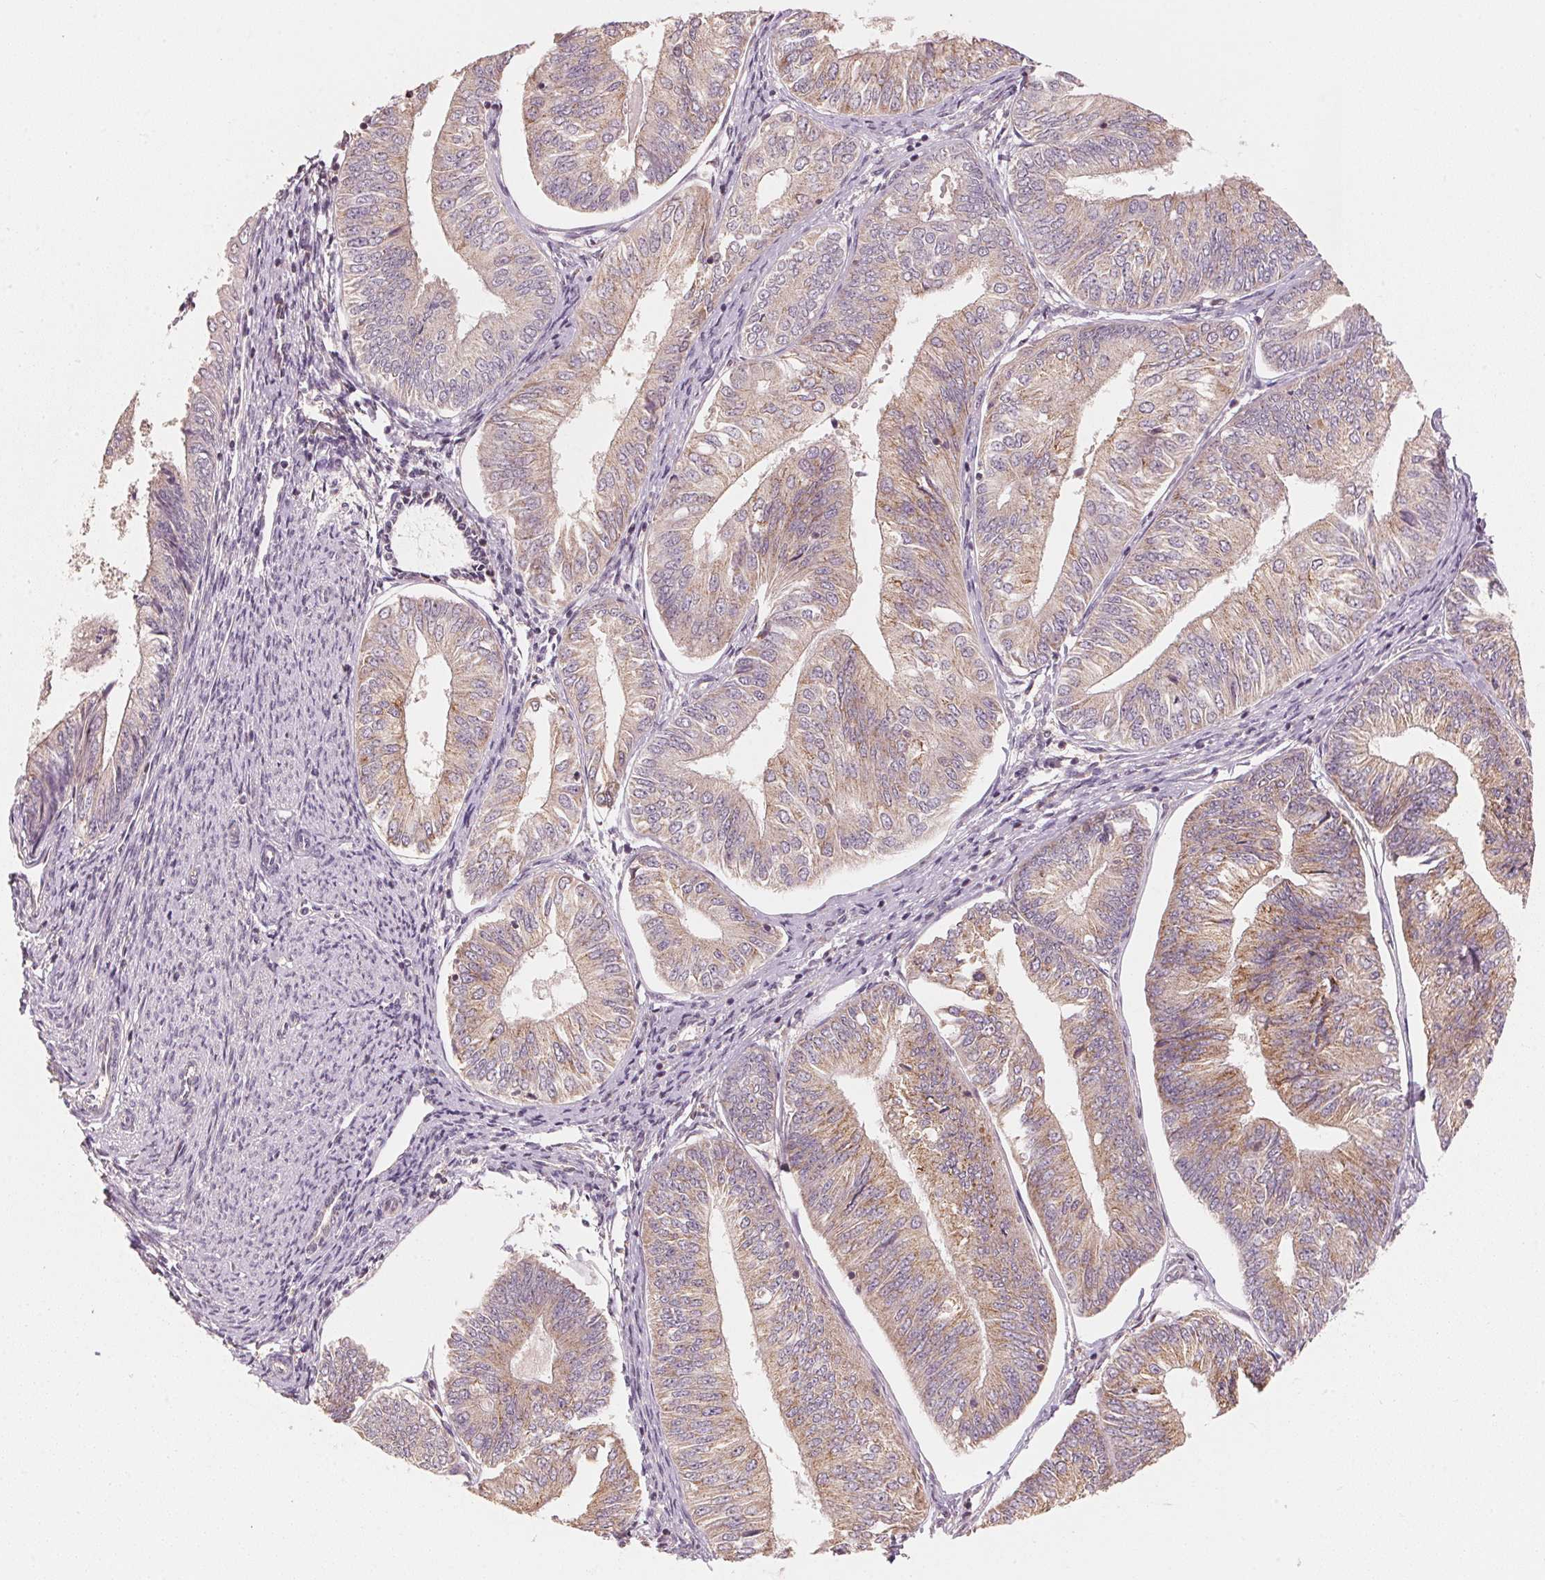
{"staining": {"intensity": "weak", "quantity": ">75%", "location": "cytoplasmic/membranous"}, "tissue": "endometrial cancer", "cell_type": "Tumor cells", "image_type": "cancer", "snomed": [{"axis": "morphology", "description": "Adenocarcinoma, NOS"}, {"axis": "topography", "description": "Endometrium"}], "caption": "High-magnification brightfield microscopy of endometrial cancer (adenocarcinoma) stained with DAB (brown) and counterstained with hematoxylin (blue). tumor cells exhibit weak cytoplasmic/membranous expression is identified in about>75% of cells. The staining was performed using DAB to visualize the protein expression in brown, while the nuclei were stained in blue with hematoxylin (Magnification: 20x).", "gene": "C2orf73", "patient": {"sex": "female", "age": 58}}